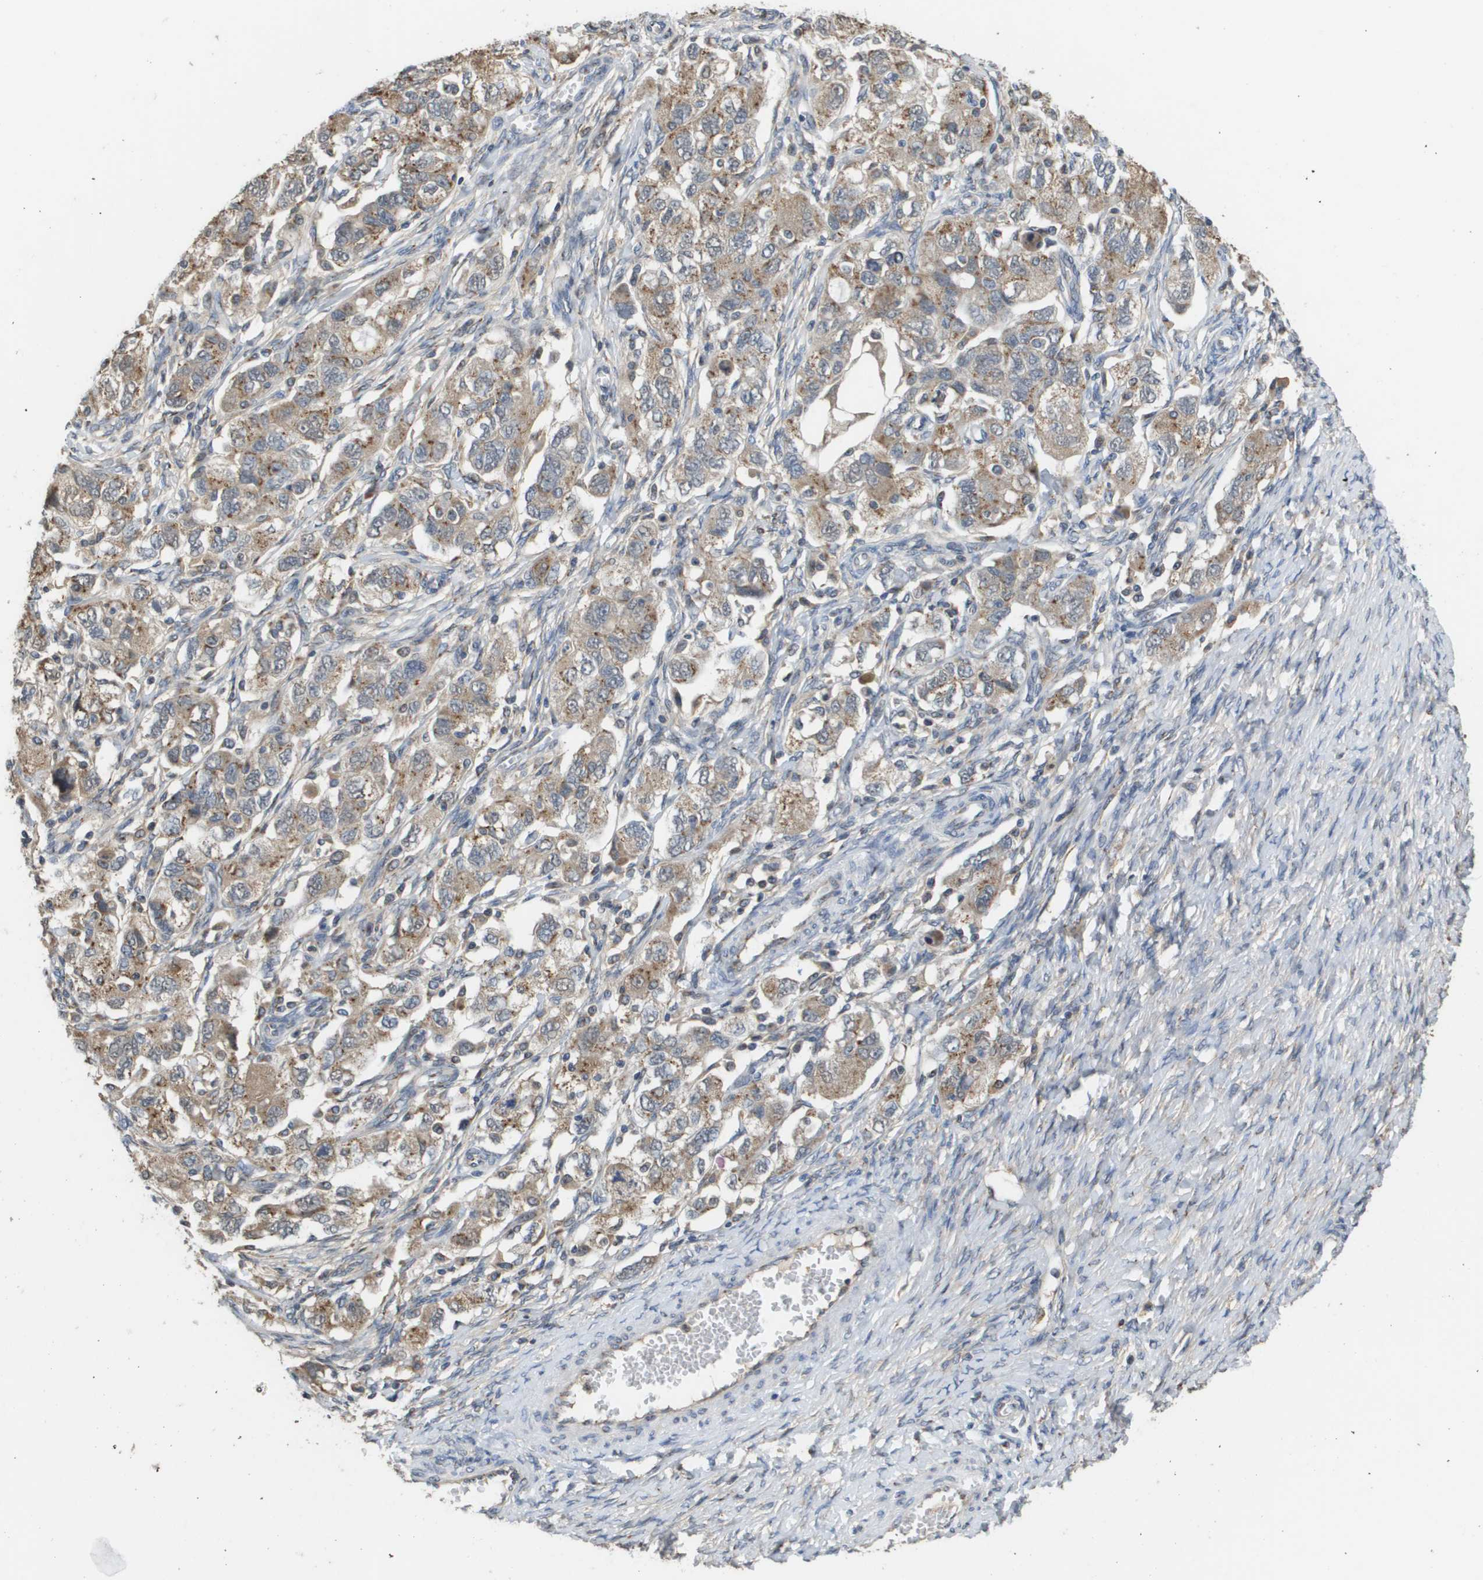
{"staining": {"intensity": "moderate", "quantity": ">75%", "location": "cytoplasmic/membranous"}, "tissue": "ovarian cancer", "cell_type": "Tumor cells", "image_type": "cancer", "snomed": [{"axis": "morphology", "description": "Carcinoma, NOS"}, {"axis": "morphology", "description": "Cystadenocarcinoma, serous, NOS"}, {"axis": "topography", "description": "Ovary"}], "caption": "Tumor cells show medium levels of moderate cytoplasmic/membranous expression in approximately >75% of cells in ovarian serous cystadenocarcinoma. The staining was performed using DAB (3,3'-diaminobenzidine), with brown indicating positive protein expression. Nuclei are stained blue with hematoxylin.", "gene": "PCK1", "patient": {"sex": "female", "age": 69}}